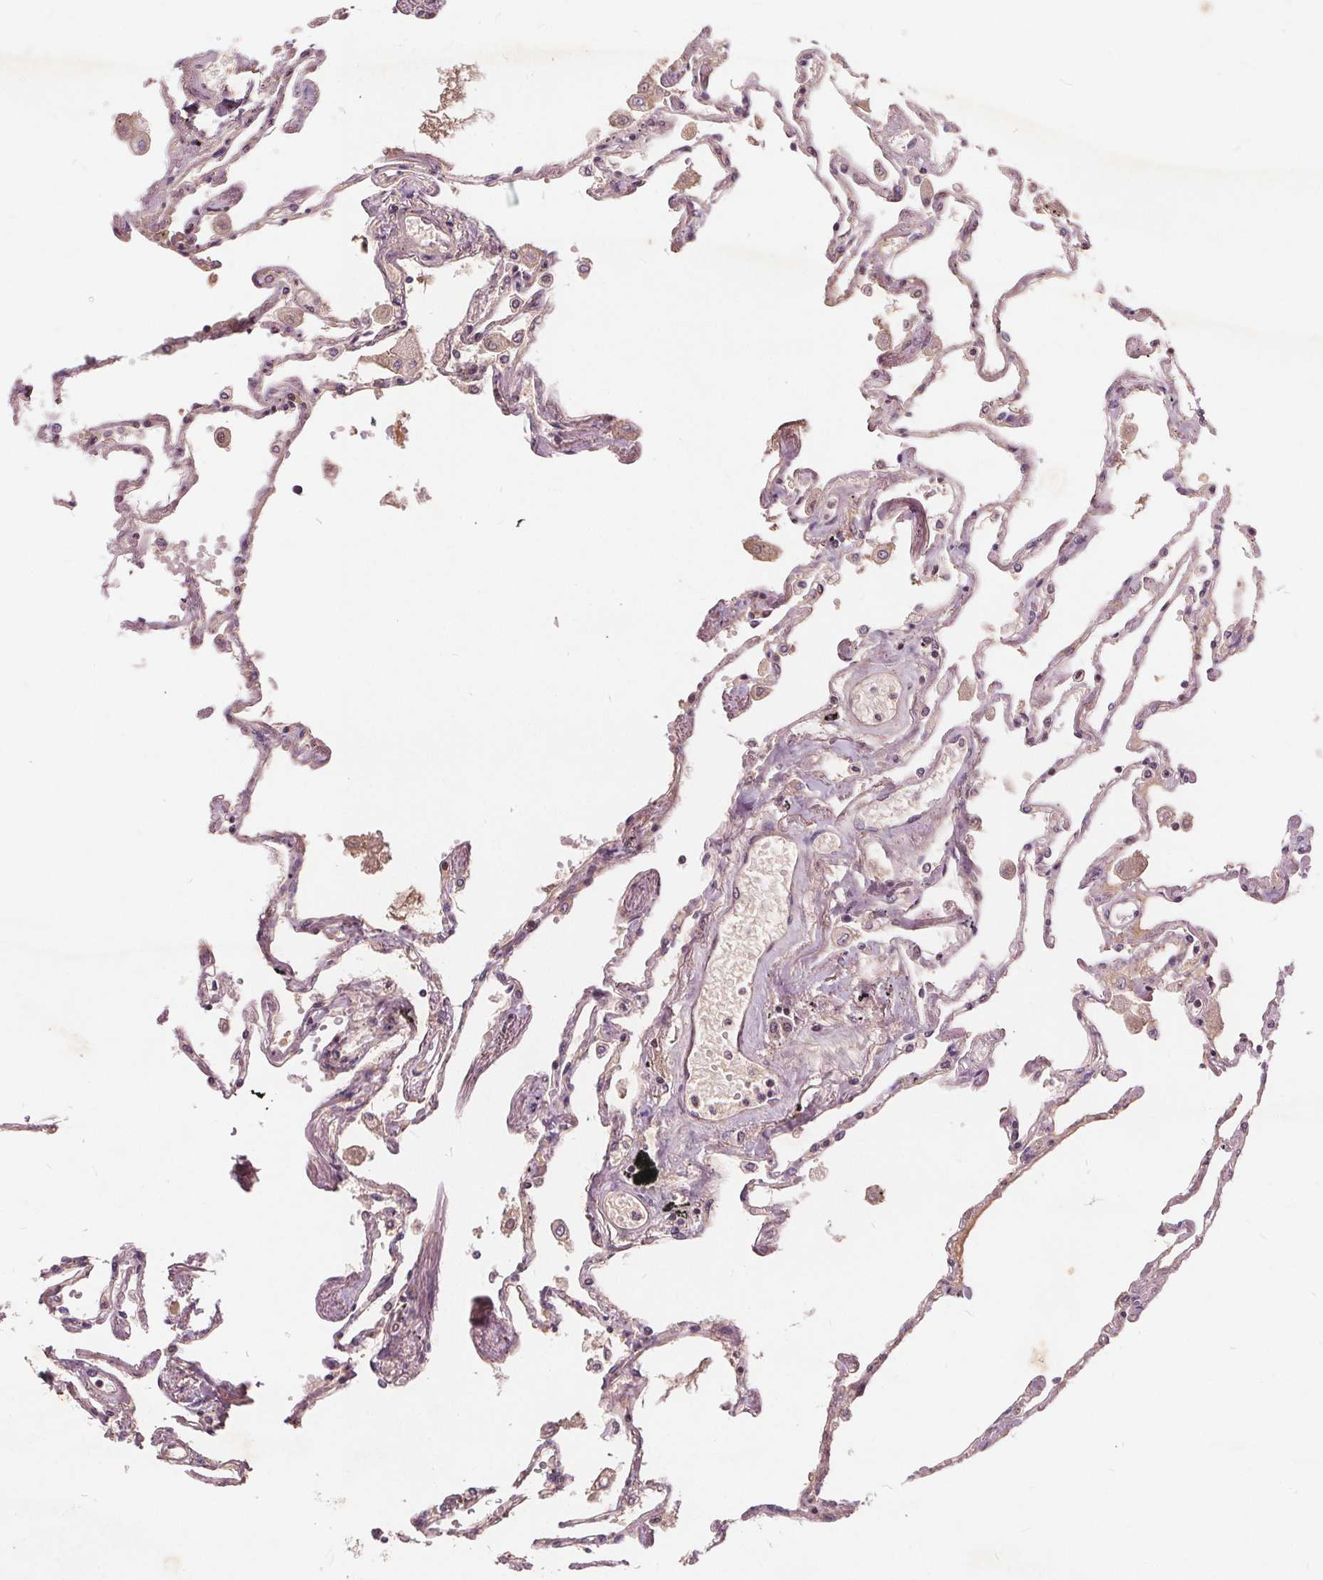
{"staining": {"intensity": "weak", "quantity": "<25%", "location": "cytoplasmic/membranous"}, "tissue": "lung", "cell_type": "Alveolar cells", "image_type": "normal", "snomed": [{"axis": "morphology", "description": "Normal tissue, NOS"}, {"axis": "morphology", "description": "Adenocarcinoma, NOS"}, {"axis": "topography", "description": "Cartilage tissue"}, {"axis": "topography", "description": "Lung"}], "caption": "Immunohistochemistry photomicrograph of benign lung: human lung stained with DAB (3,3'-diaminobenzidine) reveals no significant protein staining in alveolar cells. (Immunohistochemistry (ihc), brightfield microscopy, high magnification).", "gene": "CSNK1G2", "patient": {"sex": "female", "age": 67}}